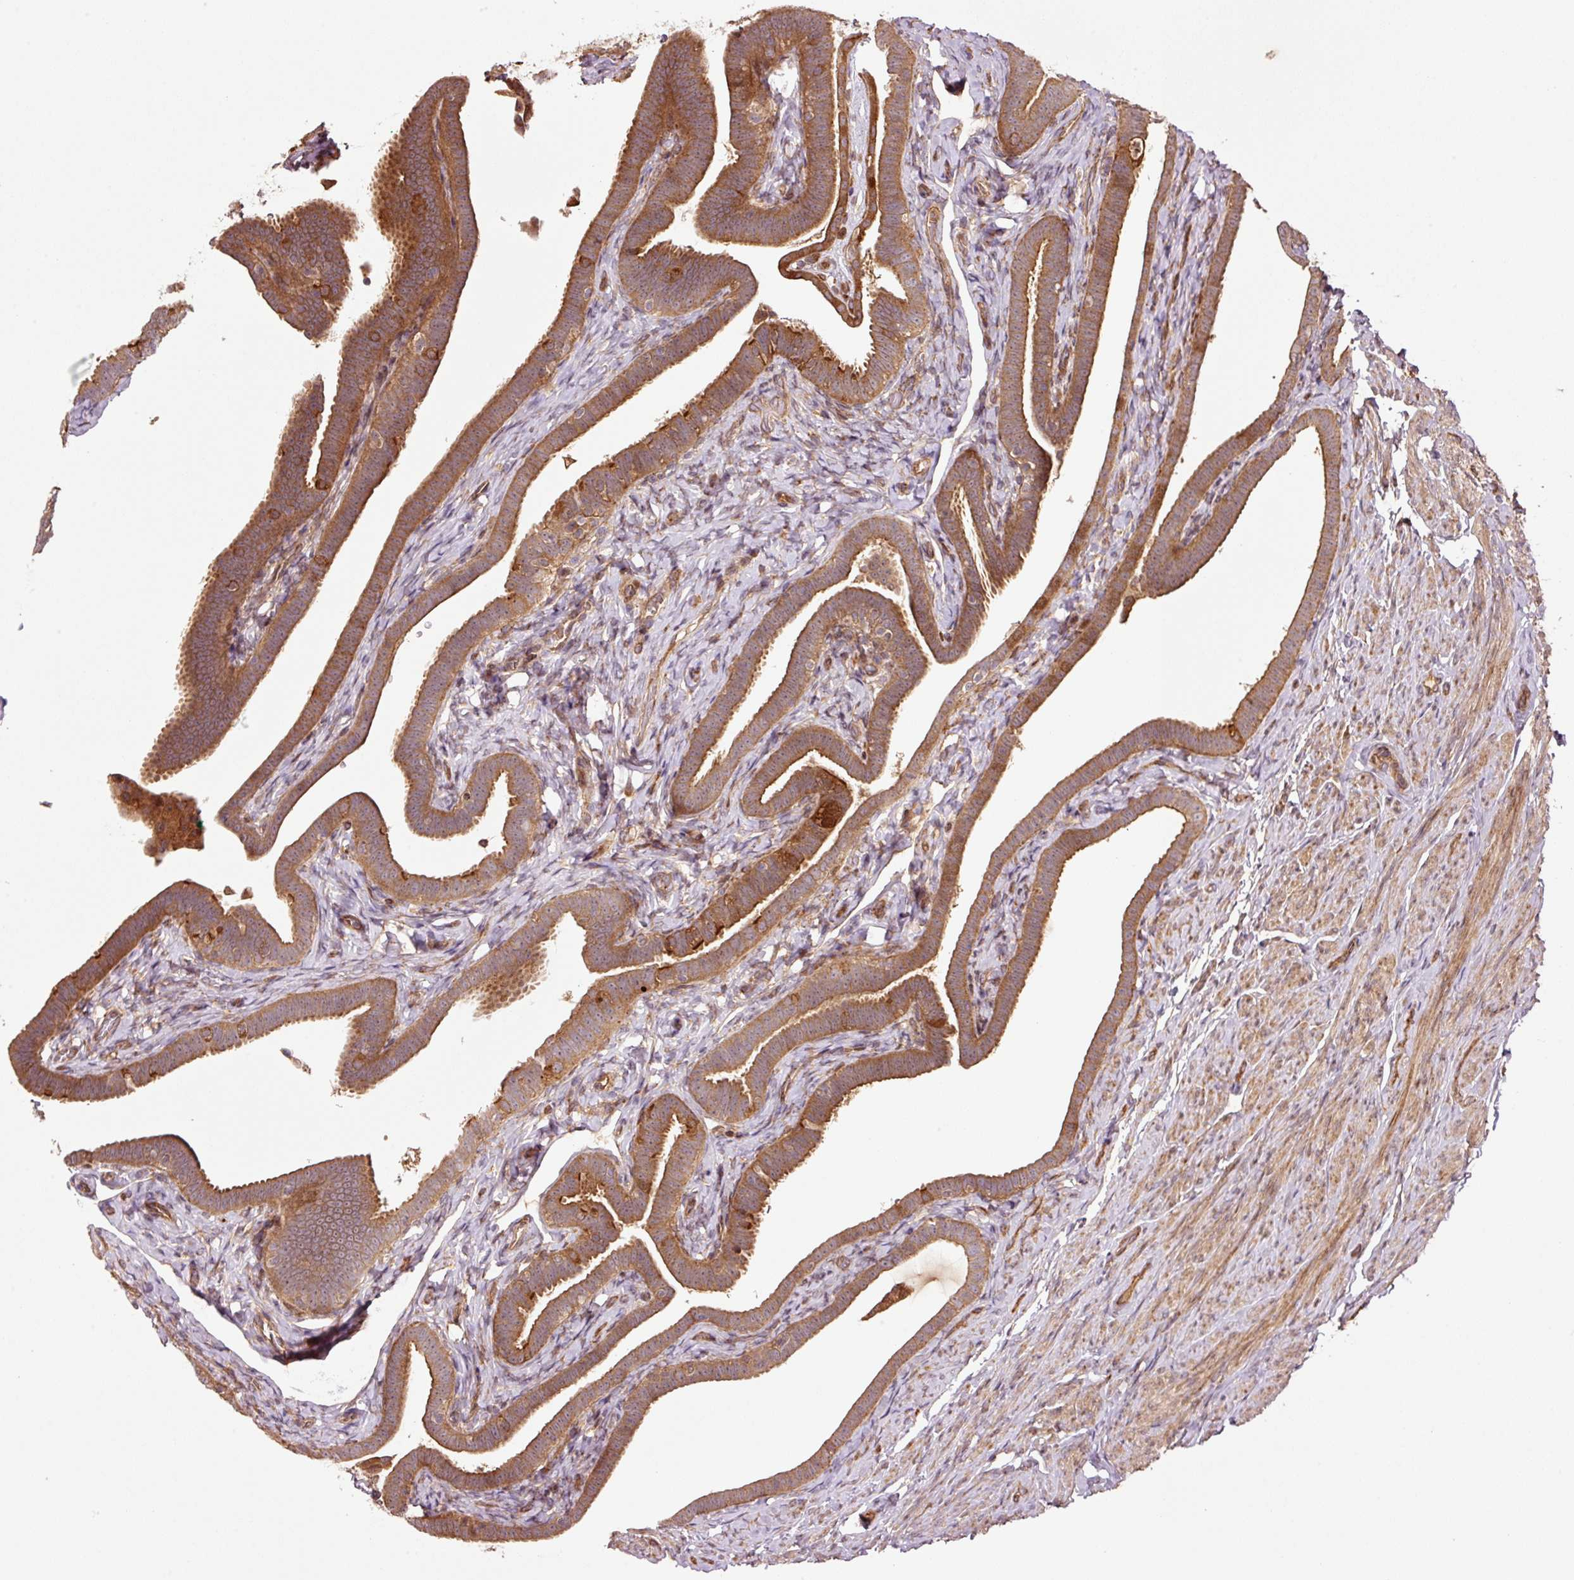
{"staining": {"intensity": "strong", "quantity": ">75%", "location": "cytoplasmic/membranous"}, "tissue": "fallopian tube", "cell_type": "Glandular cells", "image_type": "normal", "snomed": [{"axis": "morphology", "description": "Normal tissue, NOS"}, {"axis": "topography", "description": "Fallopian tube"}], "caption": "IHC photomicrograph of benign human fallopian tube stained for a protein (brown), which demonstrates high levels of strong cytoplasmic/membranous staining in approximately >75% of glandular cells.", "gene": "OXER1", "patient": {"sex": "female", "age": 69}}